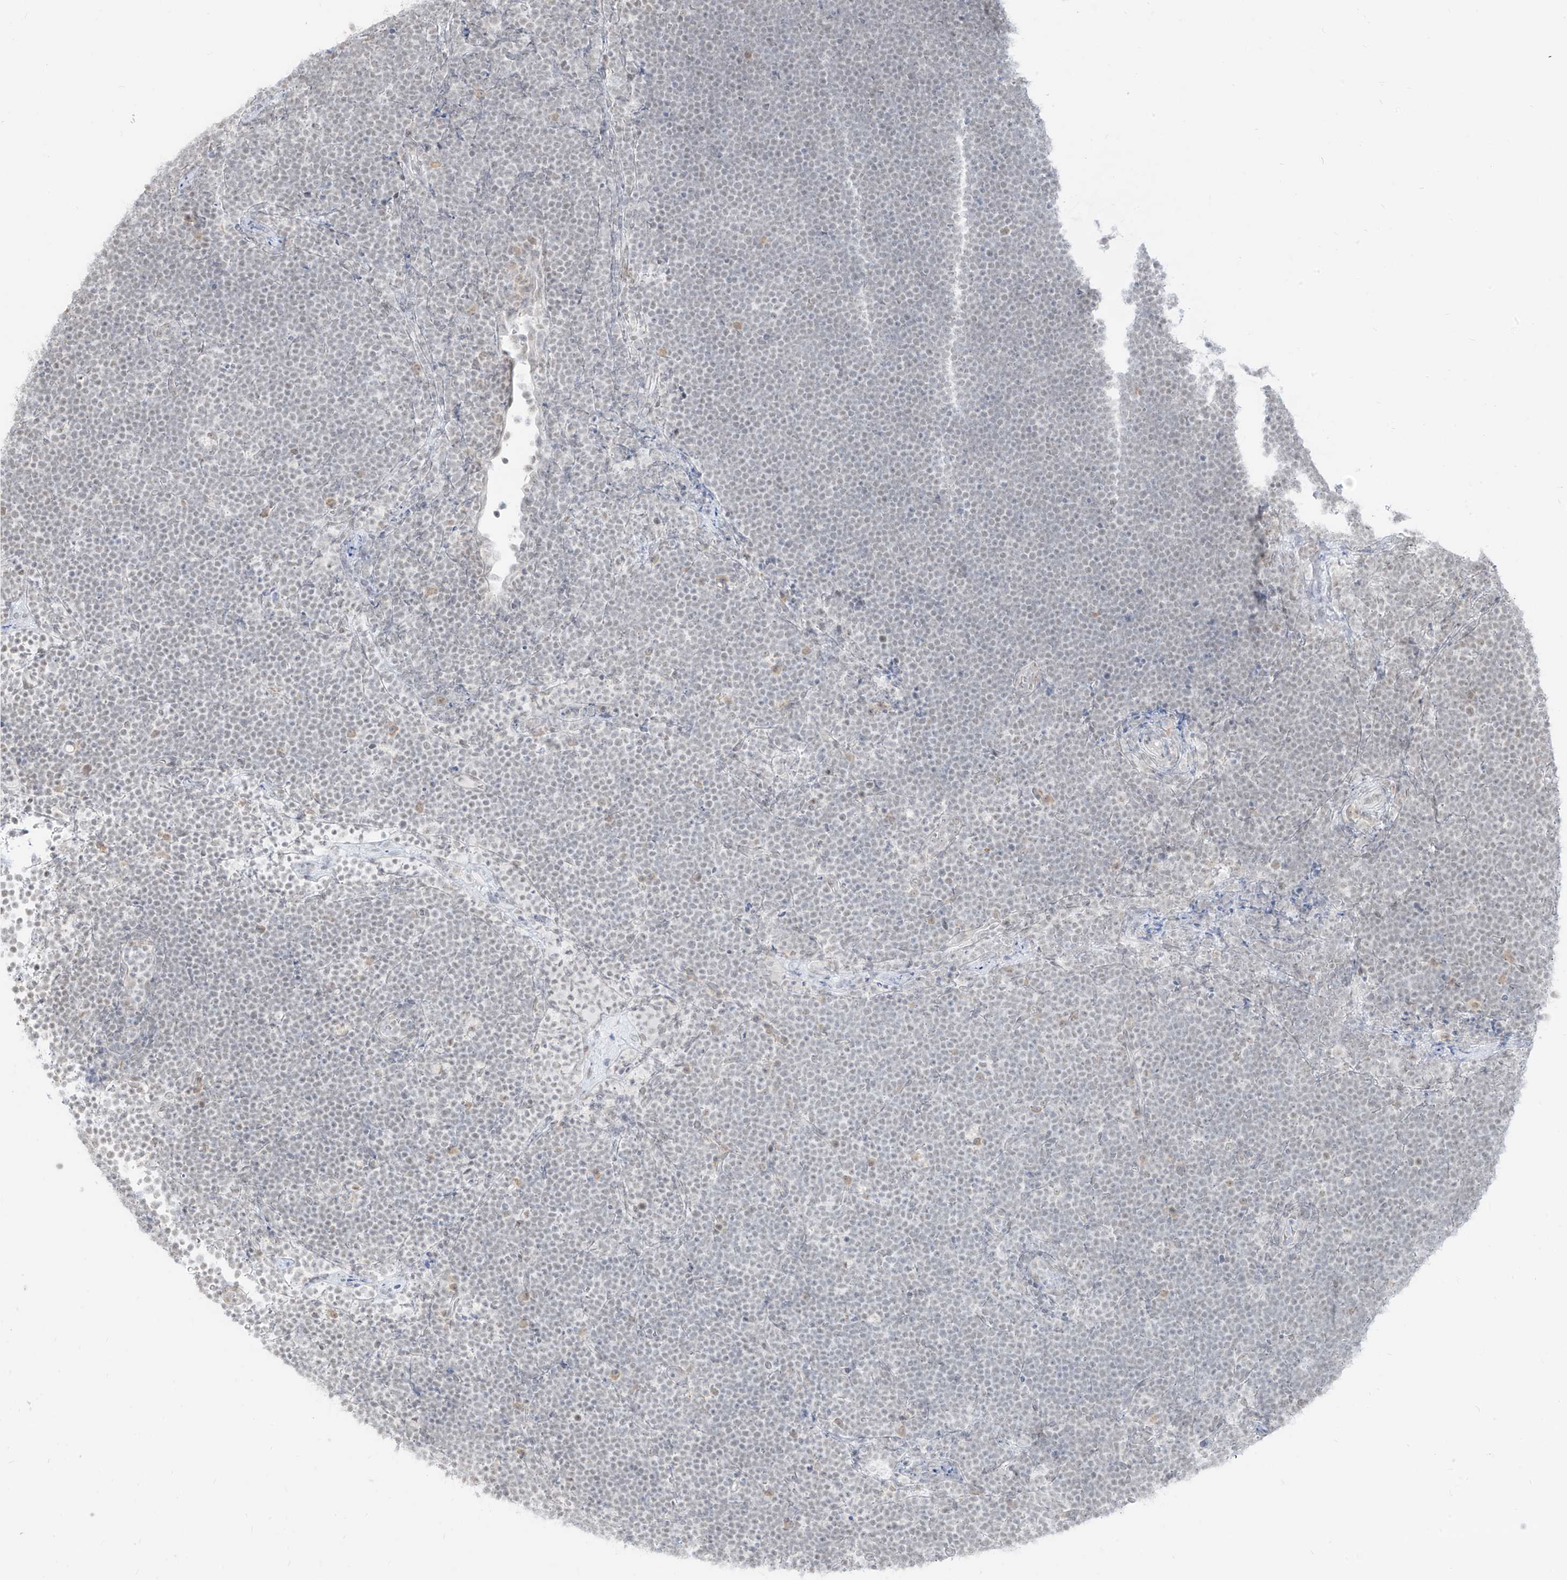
{"staining": {"intensity": "negative", "quantity": "none", "location": "none"}, "tissue": "lymphoma", "cell_type": "Tumor cells", "image_type": "cancer", "snomed": [{"axis": "morphology", "description": "Malignant lymphoma, non-Hodgkin's type, High grade"}, {"axis": "topography", "description": "Lymph node"}], "caption": "Immunohistochemistry (IHC) photomicrograph of lymphoma stained for a protein (brown), which displays no expression in tumor cells.", "gene": "SUPT5H", "patient": {"sex": "male", "age": 13}}